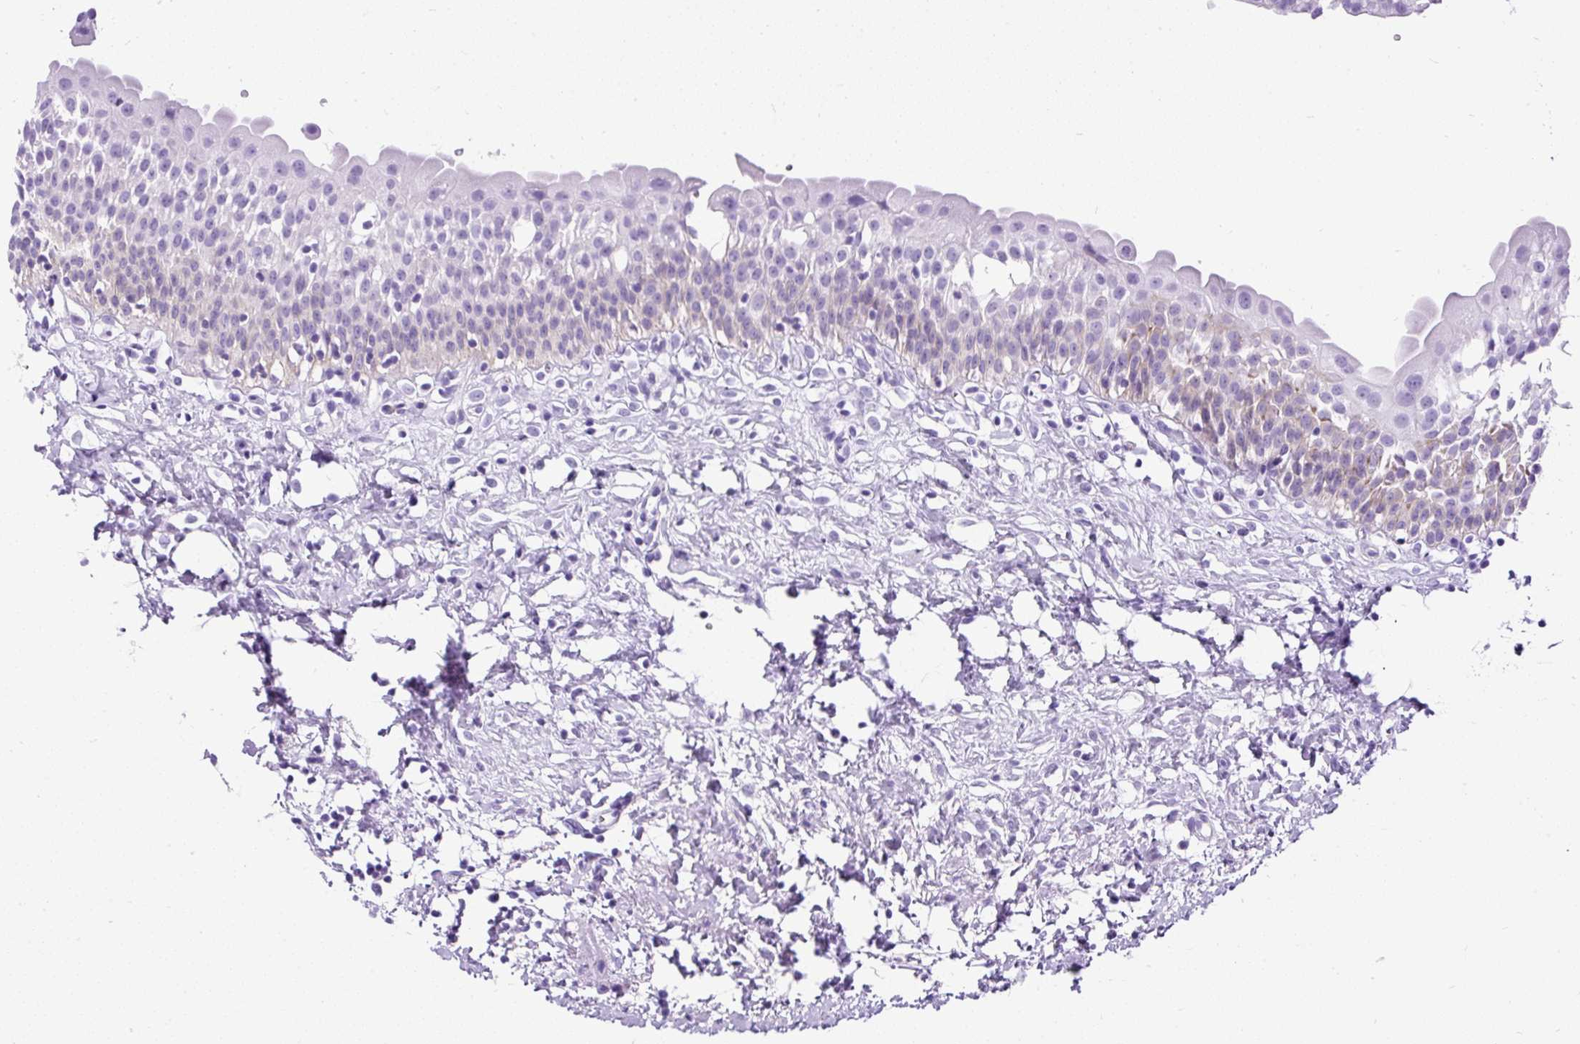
{"staining": {"intensity": "negative", "quantity": "none", "location": "none"}, "tissue": "urinary bladder", "cell_type": "Urothelial cells", "image_type": "normal", "snomed": [{"axis": "morphology", "description": "Normal tissue, NOS"}, {"axis": "topography", "description": "Urinary bladder"}], "caption": "Benign urinary bladder was stained to show a protein in brown. There is no significant positivity in urothelial cells. (DAB immunohistochemistry, high magnification).", "gene": "PDIA2", "patient": {"sex": "male", "age": 51}}